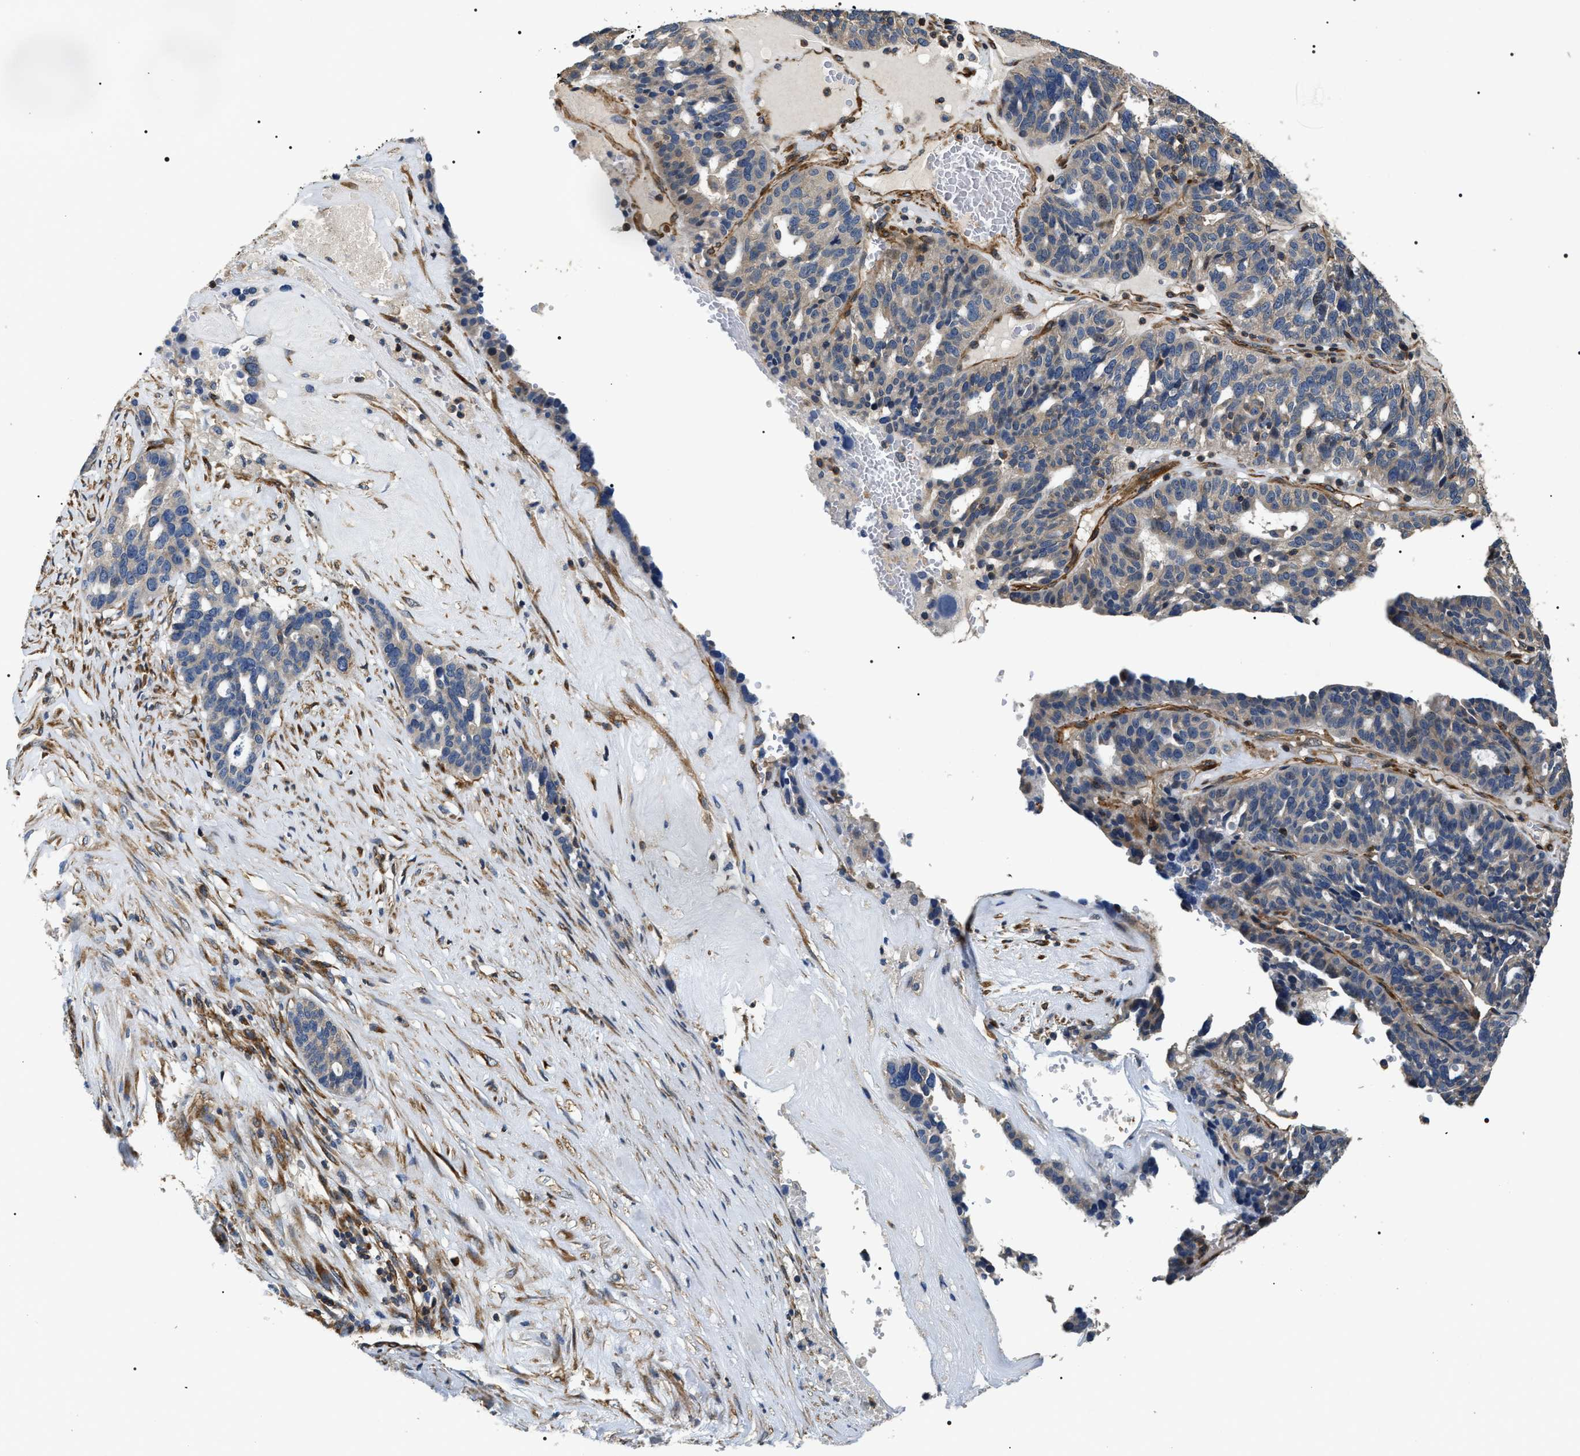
{"staining": {"intensity": "negative", "quantity": "none", "location": "none"}, "tissue": "ovarian cancer", "cell_type": "Tumor cells", "image_type": "cancer", "snomed": [{"axis": "morphology", "description": "Cystadenocarcinoma, serous, NOS"}, {"axis": "topography", "description": "Ovary"}], "caption": "Serous cystadenocarcinoma (ovarian) was stained to show a protein in brown. There is no significant staining in tumor cells. (IHC, brightfield microscopy, high magnification).", "gene": "ZC3HAV1L", "patient": {"sex": "female", "age": 59}}